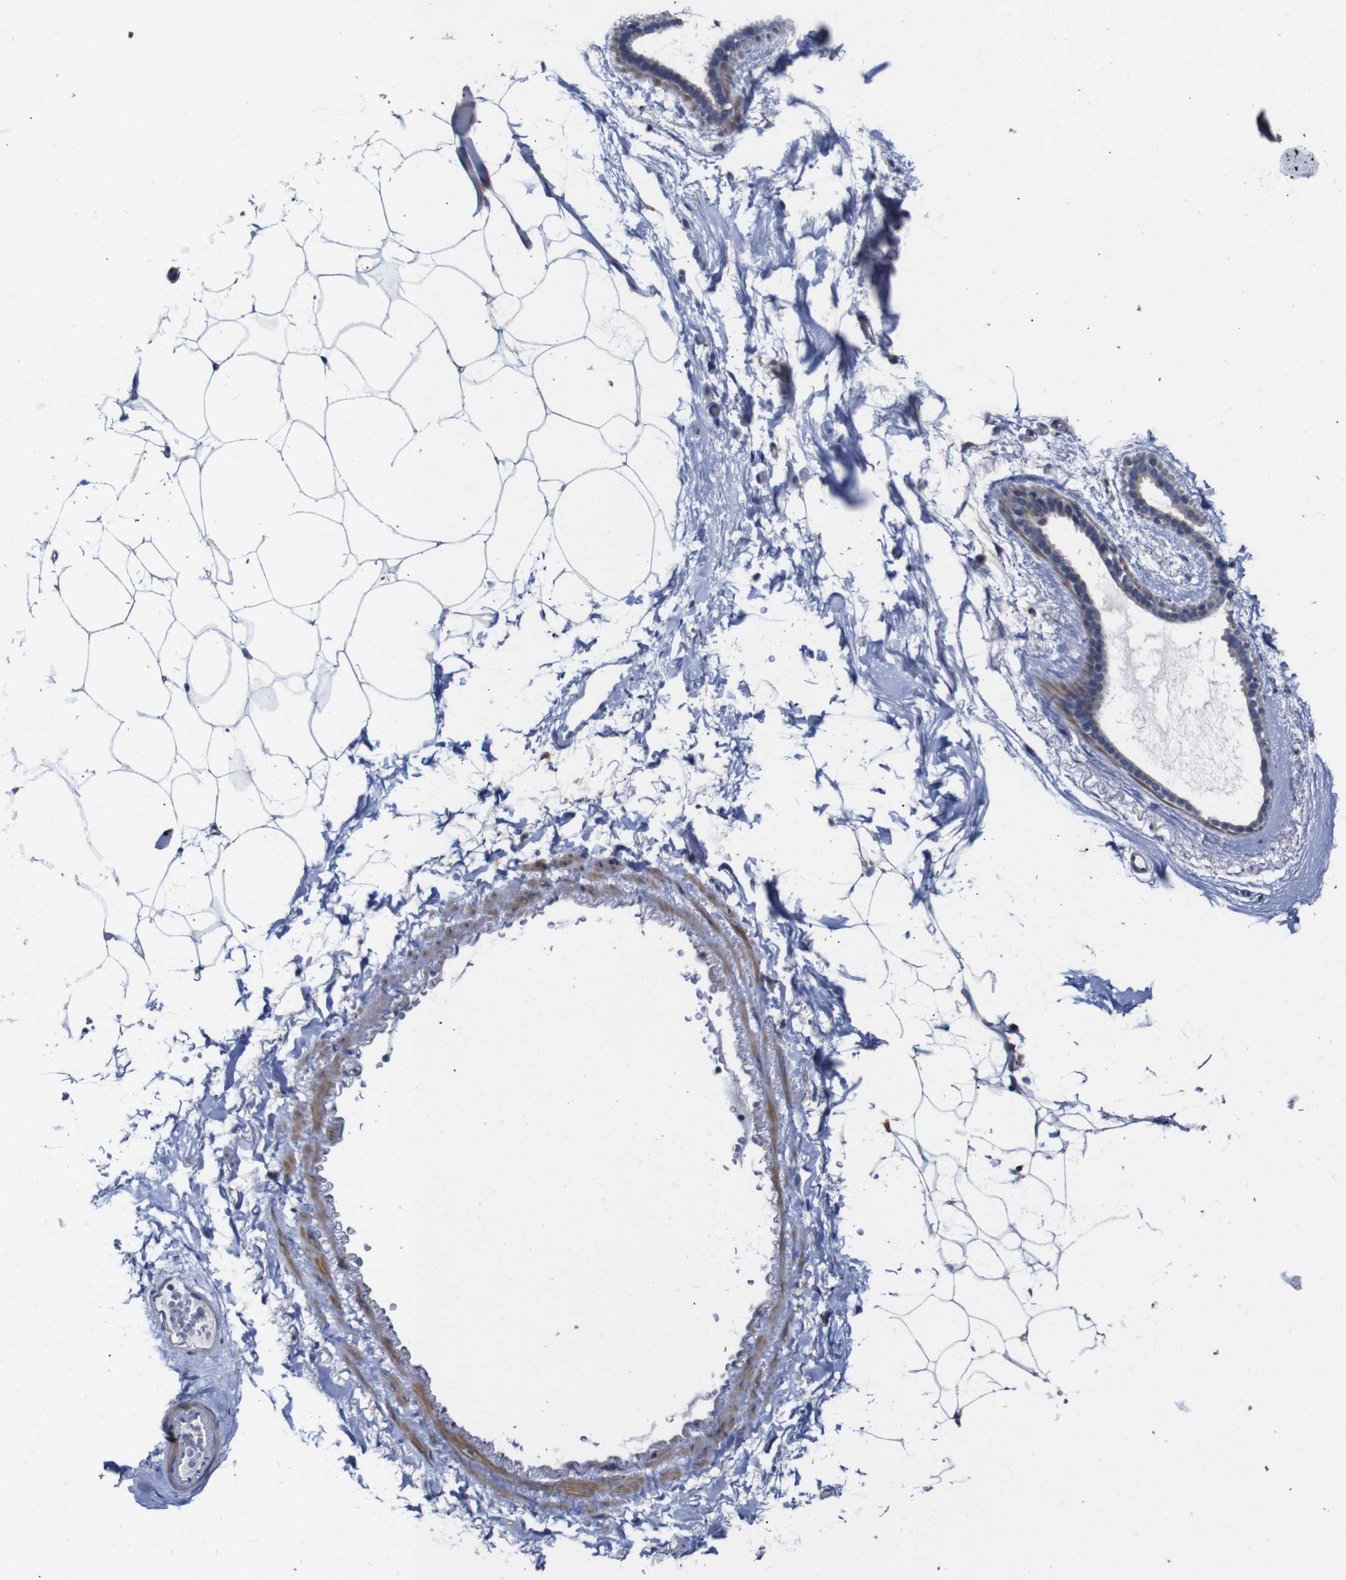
{"staining": {"intensity": "negative", "quantity": "none", "location": "none"}, "tissue": "adipose tissue", "cell_type": "Adipocytes", "image_type": "normal", "snomed": [{"axis": "morphology", "description": "Normal tissue, NOS"}, {"axis": "topography", "description": "Breast"}, {"axis": "topography", "description": "Soft tissue"}], "caption": "Adipocytes are negative for brown protein staining in normal adipose tissue. (DAB immunohistochemistry (IHC) visualized using brightfield microscopy, high magnification).", "gene": "TCEAL9", "patient": {"sex": "female", "age": 75}}